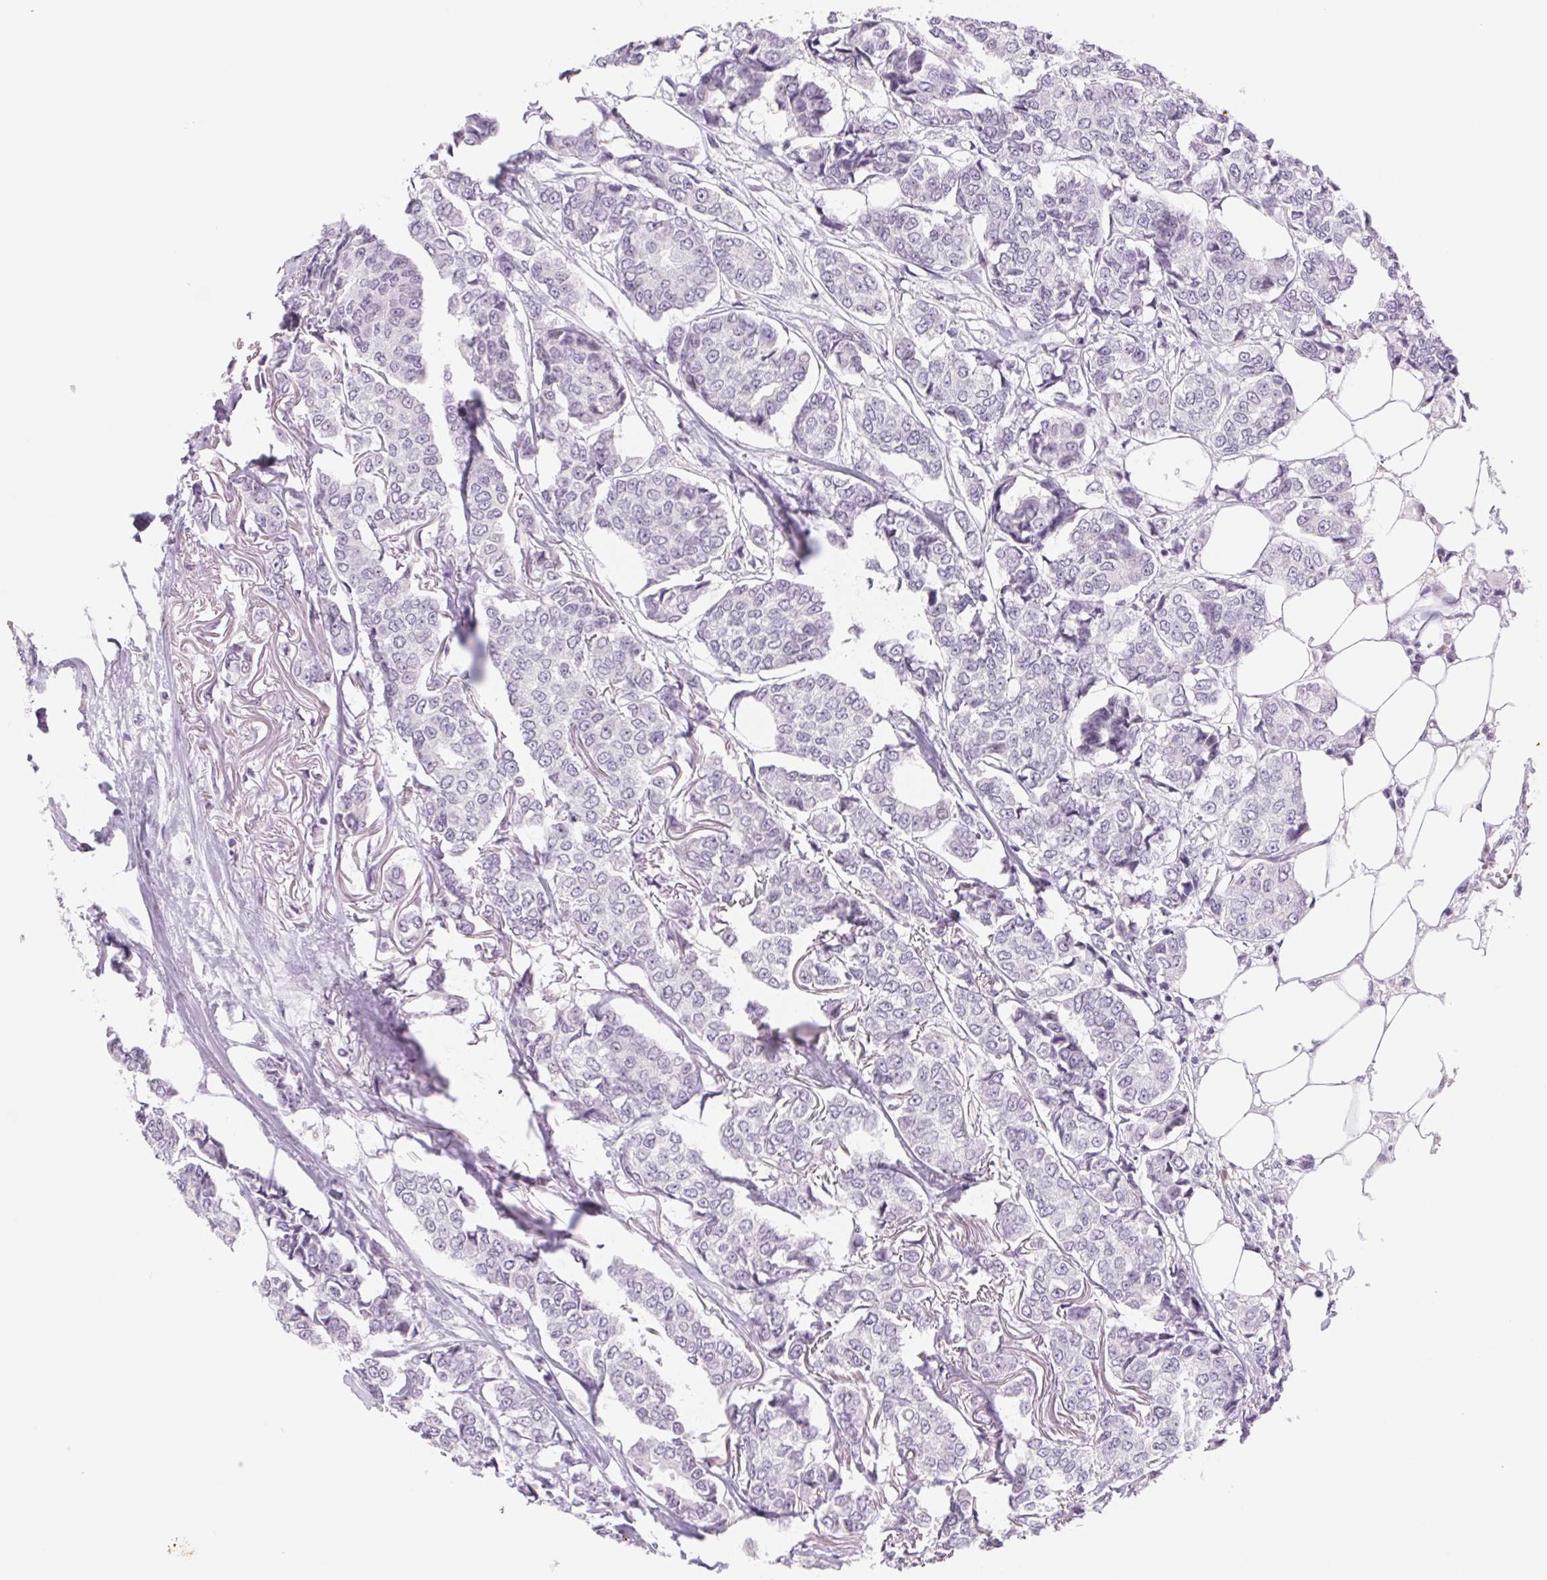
{"staining": {"intensity": "negative", "quantity": "none", "location": "none"}, "tissue": "breast cancer", "cell_type": "Tumor cells", "image_type": "cancer", "snomed": [{"axis": "morphology", "description": "Duct carcinoma"}, {"axis": "topography", "description": "Breast"}], "caption": "Immunohistochemistry histopathology image of human breast cancer (infiltrating ductal carcinoma) stained for a protein (brown), which exhibits no expression in tumor cells.", "gene": "KRT1", "patient": {"sex": "female", "age": 94}}